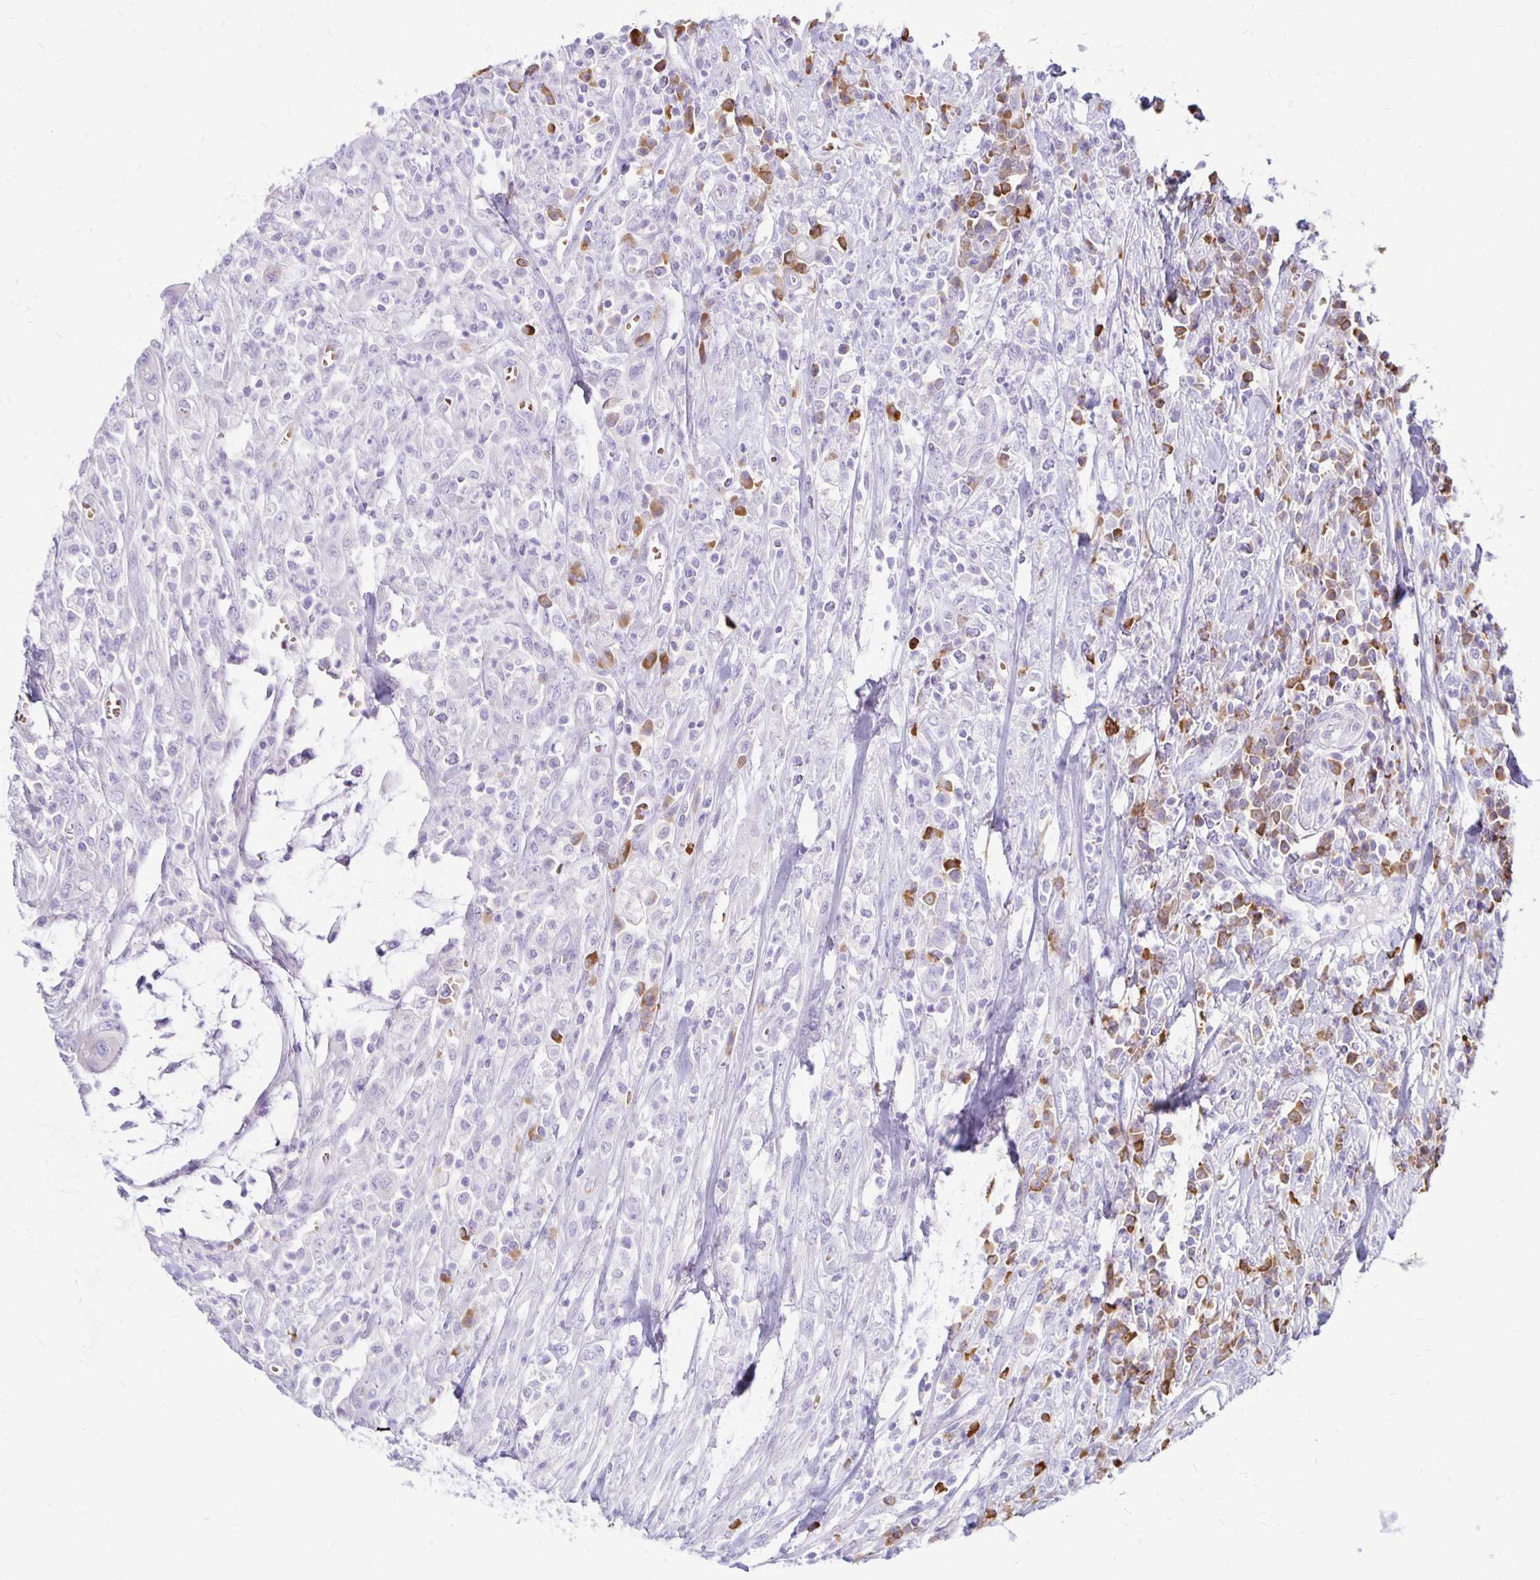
{"staining": {"intensity": "negative", "quantity": "none", "location": "none"}, "tissue": "colorectal cancer", "cell_type": "Tumor cells", "image_type": "cancer", "snomed": [{"axis": "morphology", "description": "Adenocarcinoma, NOS"}, {"axis": "topography", "description": "Colon"}], "caption": "Protein analysis of colorectal cancer shows no significant staining in tumor cells.", "gene": "FNTB", "patient": {"sex": "male", "age": 65}}